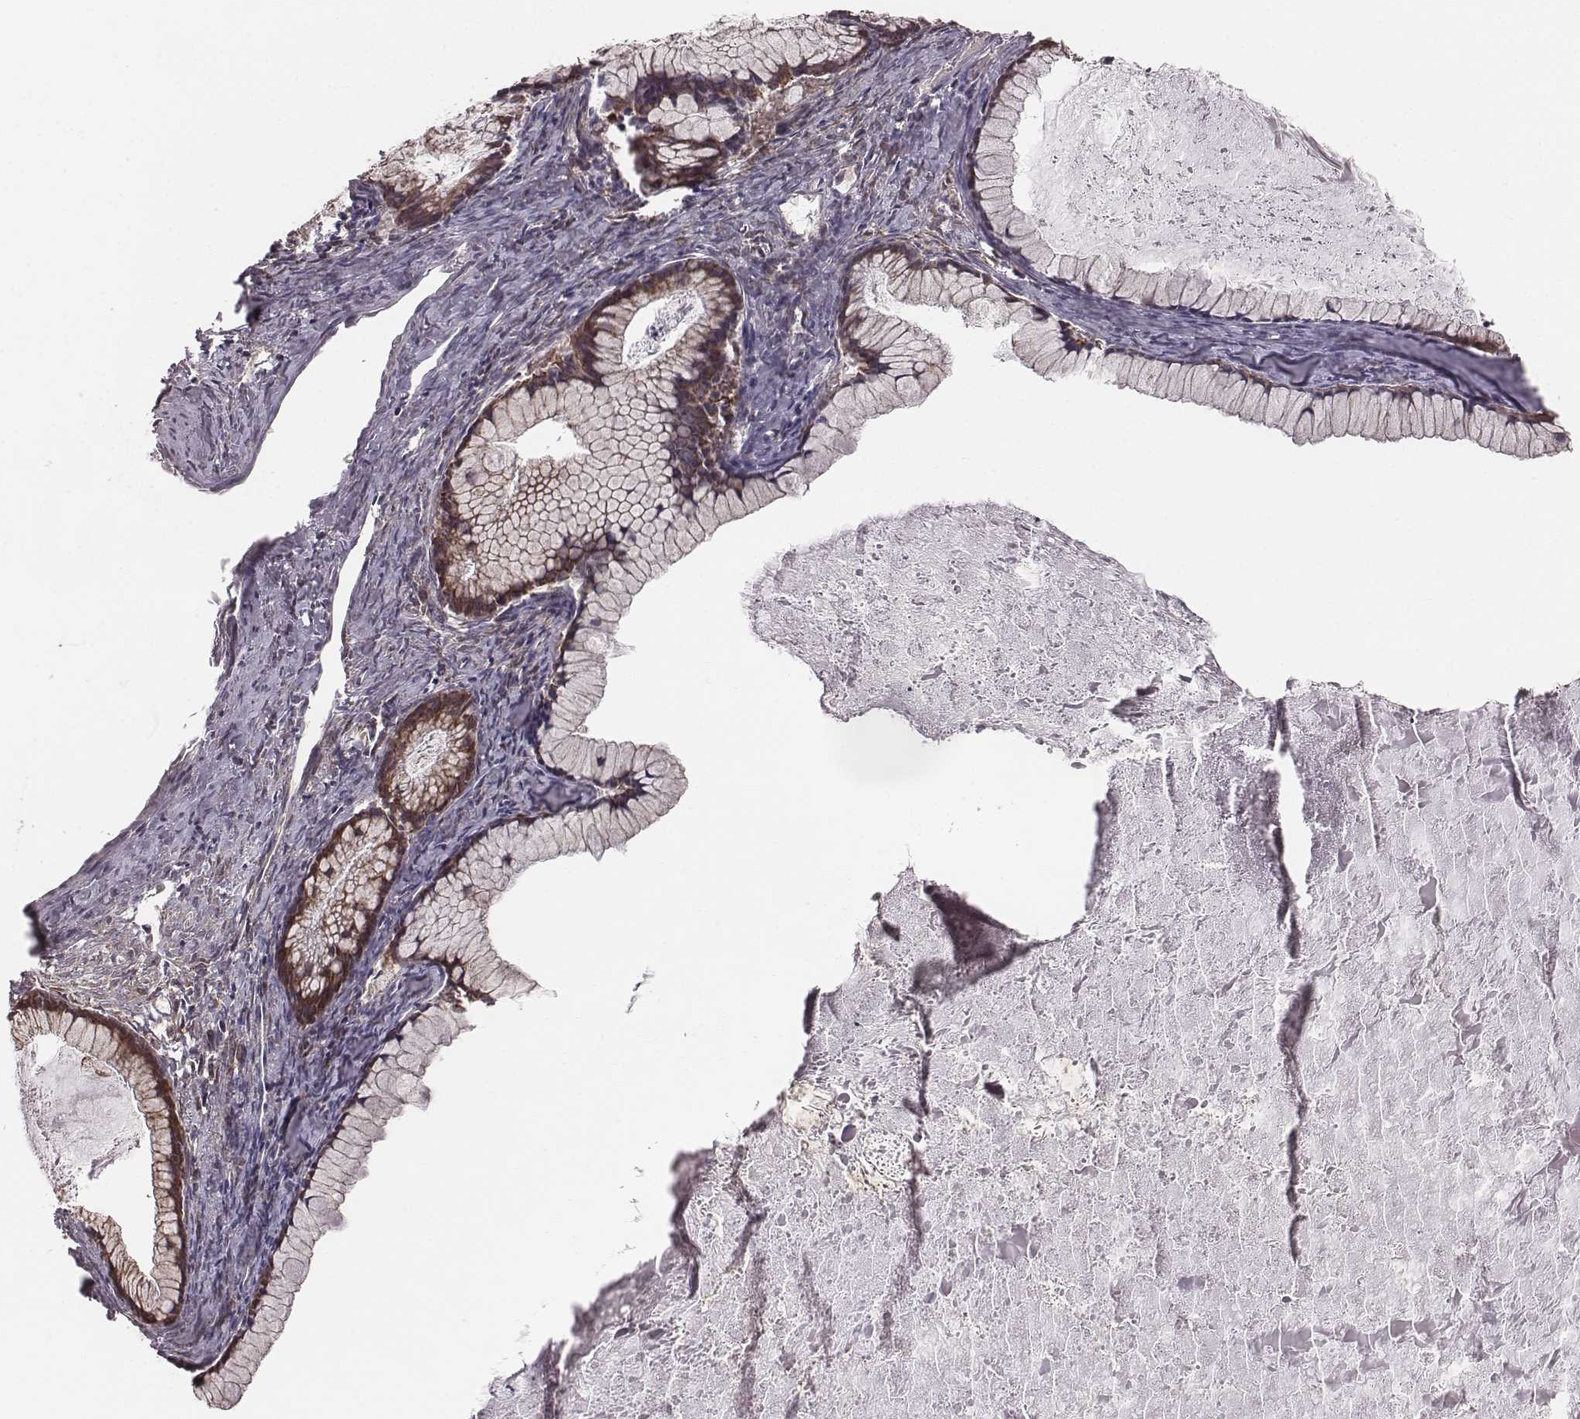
{"staining": {"intensity": "strong", "quantity": ">75%", "location": "cytoplasmic/membranous"}, "tissue": "ovarian cancer", "cell_type": "Tumor cells", "image_type": "cancer", "snomed": [{"axis": "morphology", "description": "Cystadenocarcinoma, mucinous, NOS"}, {"axis": "topography", "description": "Ovary"}], "caption": "Strong cytoplasmic/membranous positivity is seen in about >75% of tumor cells in ovarian mucinous cystadenocarcinoma.", "gene": "PDCD2L", "patient": {"sex": "female", "age": 41}}